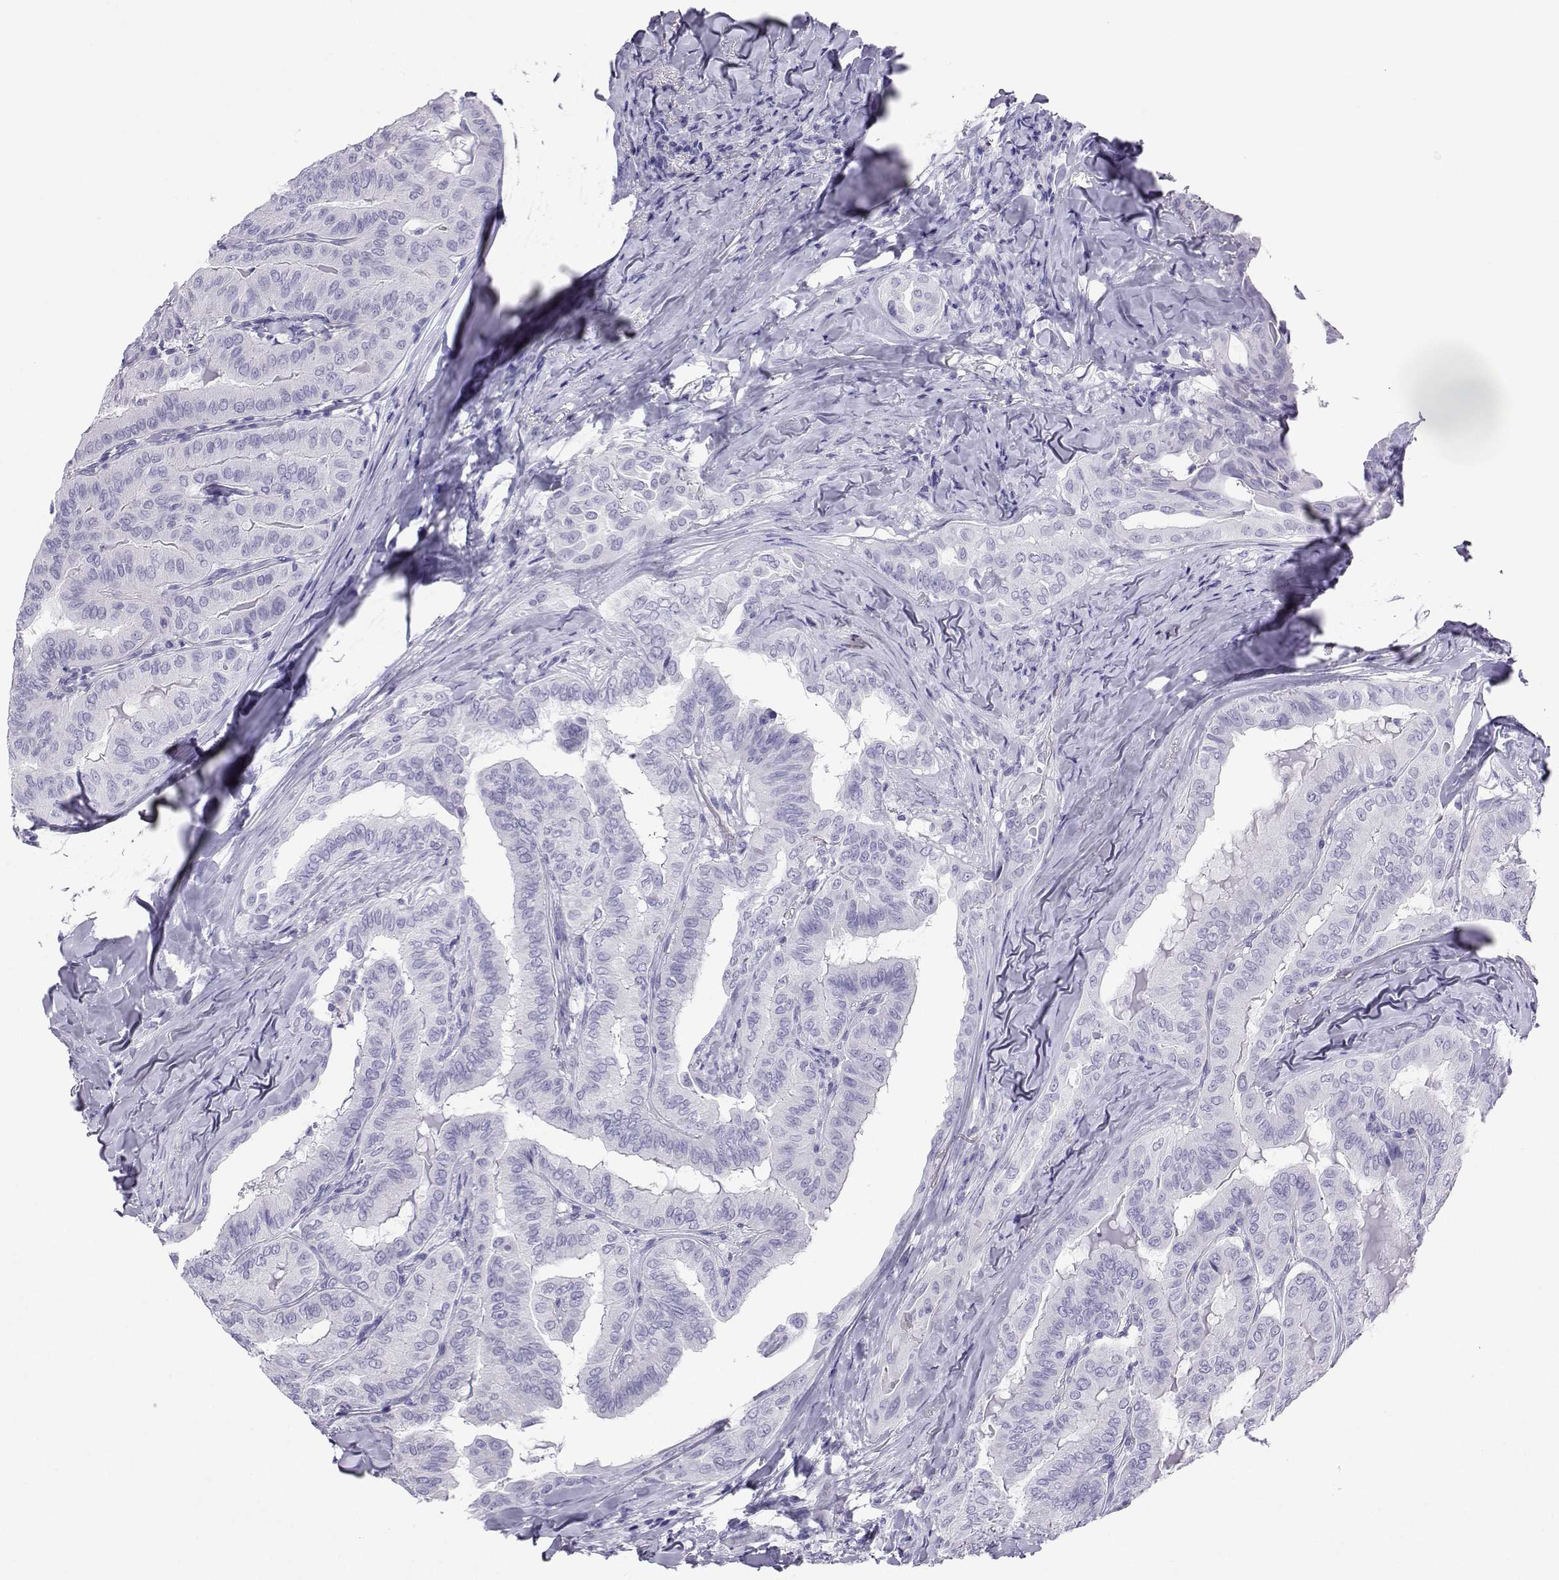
{"staining": {"intensity": "negative", "quantity": "none", "location": "none"}, "tissue": "thyroid cancer", "cell_type": "Tumor cells", "image_type": "cancer", "snomed": [{"axis": "morphology", "description": "Papillary adenocarcinoma, NOS"}, {"axis": "topography", "description": "Thyroid gland"}], "caption": "The IHC micrograph has no significant positivity in tumor cells of papillary adenocarcinoma (thyroid) tissue.", "gene": "LORICRIN", "patient": {"sex": "female", "age": 68}}